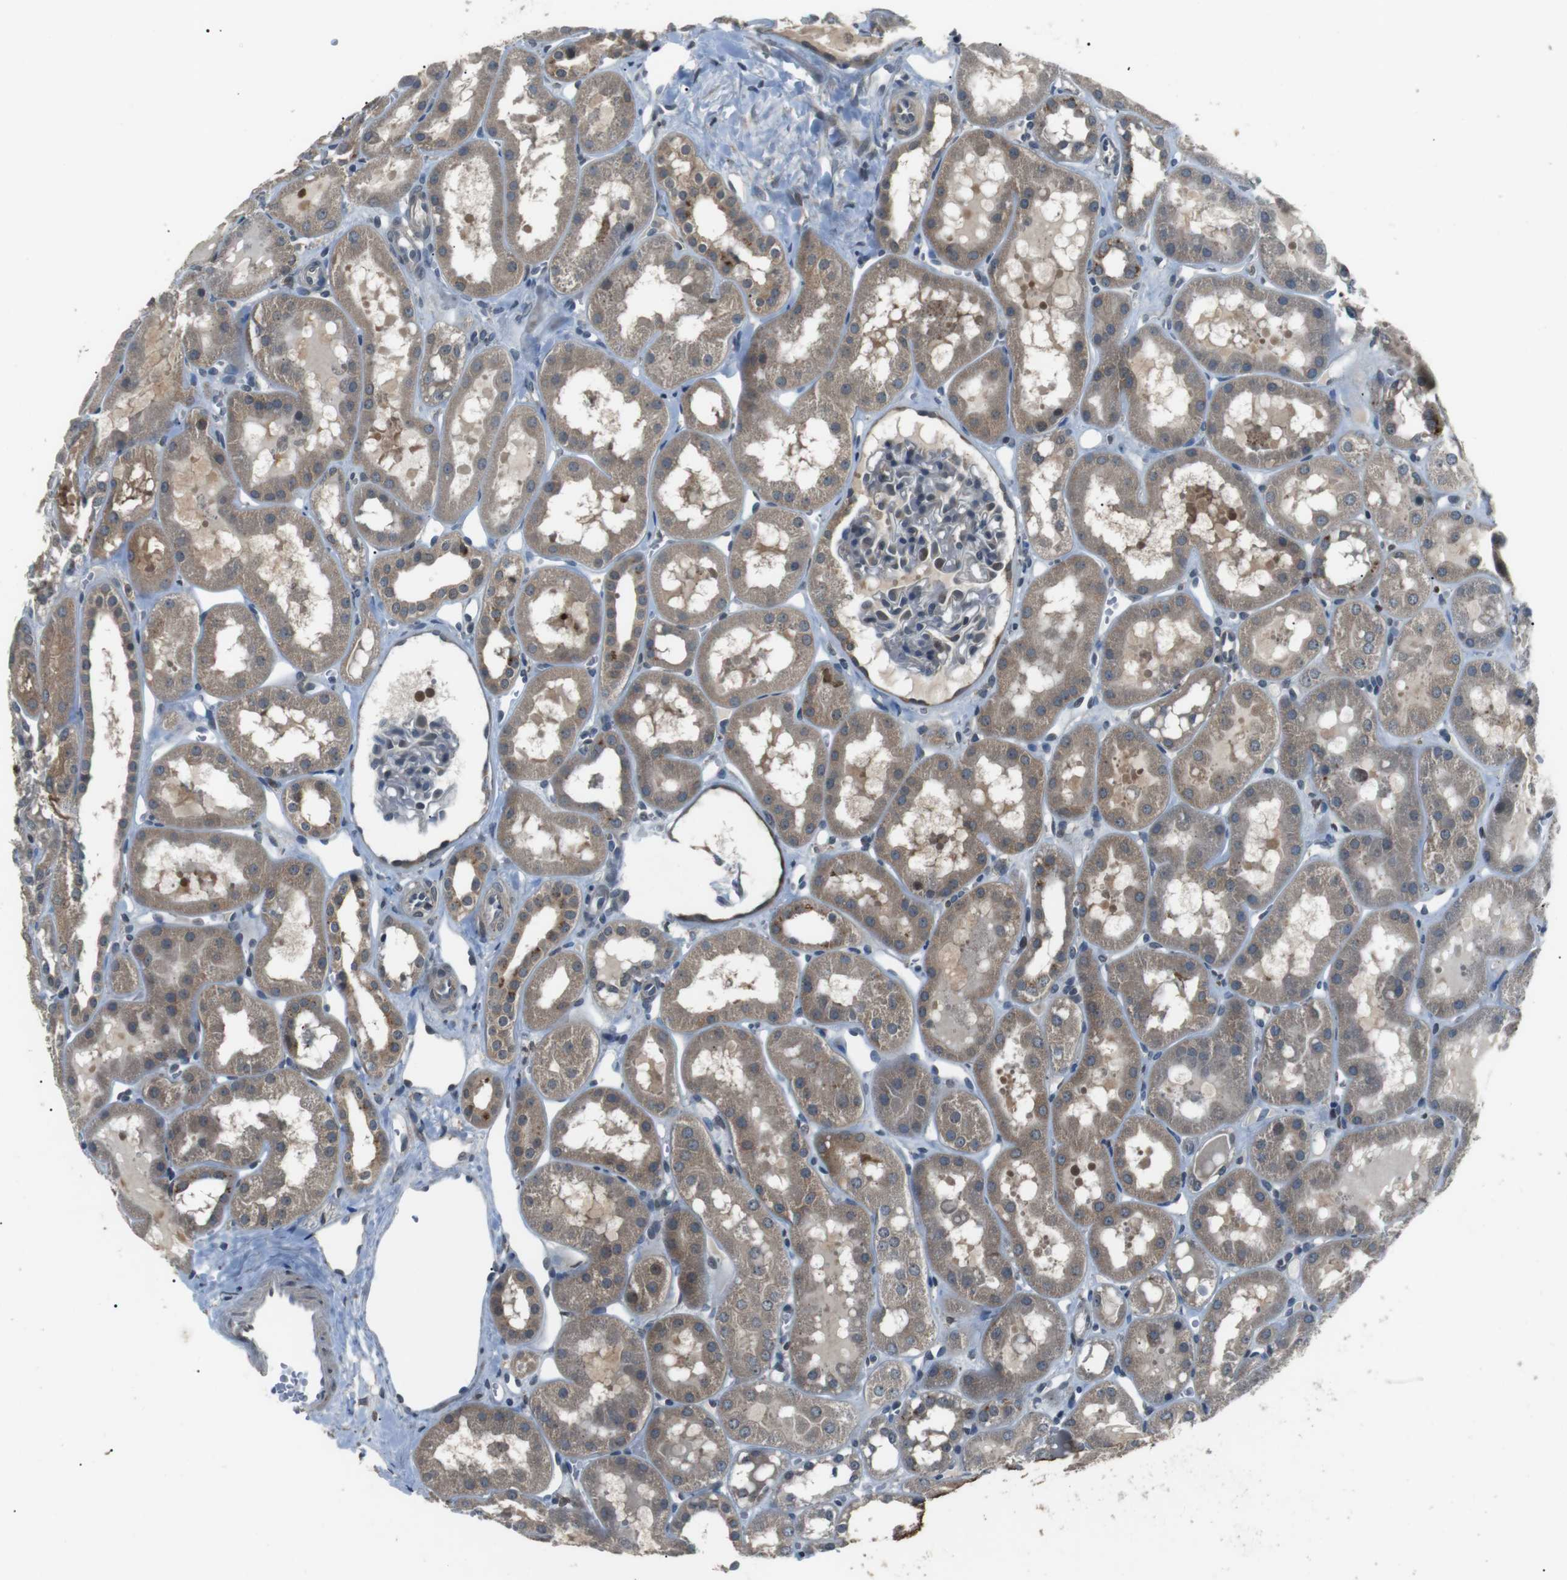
{"staining": {"intensity": "weak", "quantity": "<25%", "location": "cytoplasmic/membranous,nuclear"}, "tissue": "kidney", "cell_type": "Cells in glomeruli", "image_type": "normal", "snomed": [{"axis": "morphology", "description": "Normal tissue, NOS"}, {"axis": "topography", "description": "Kidney"}, {"axis": "topography", "description": "Urinary bladder"}], "caption": "Kidney stained for a protein using IHC displays no staining cells in glomeruli.", "gene": "NEK7", "patient": {"sex": "male", "age": 16}}